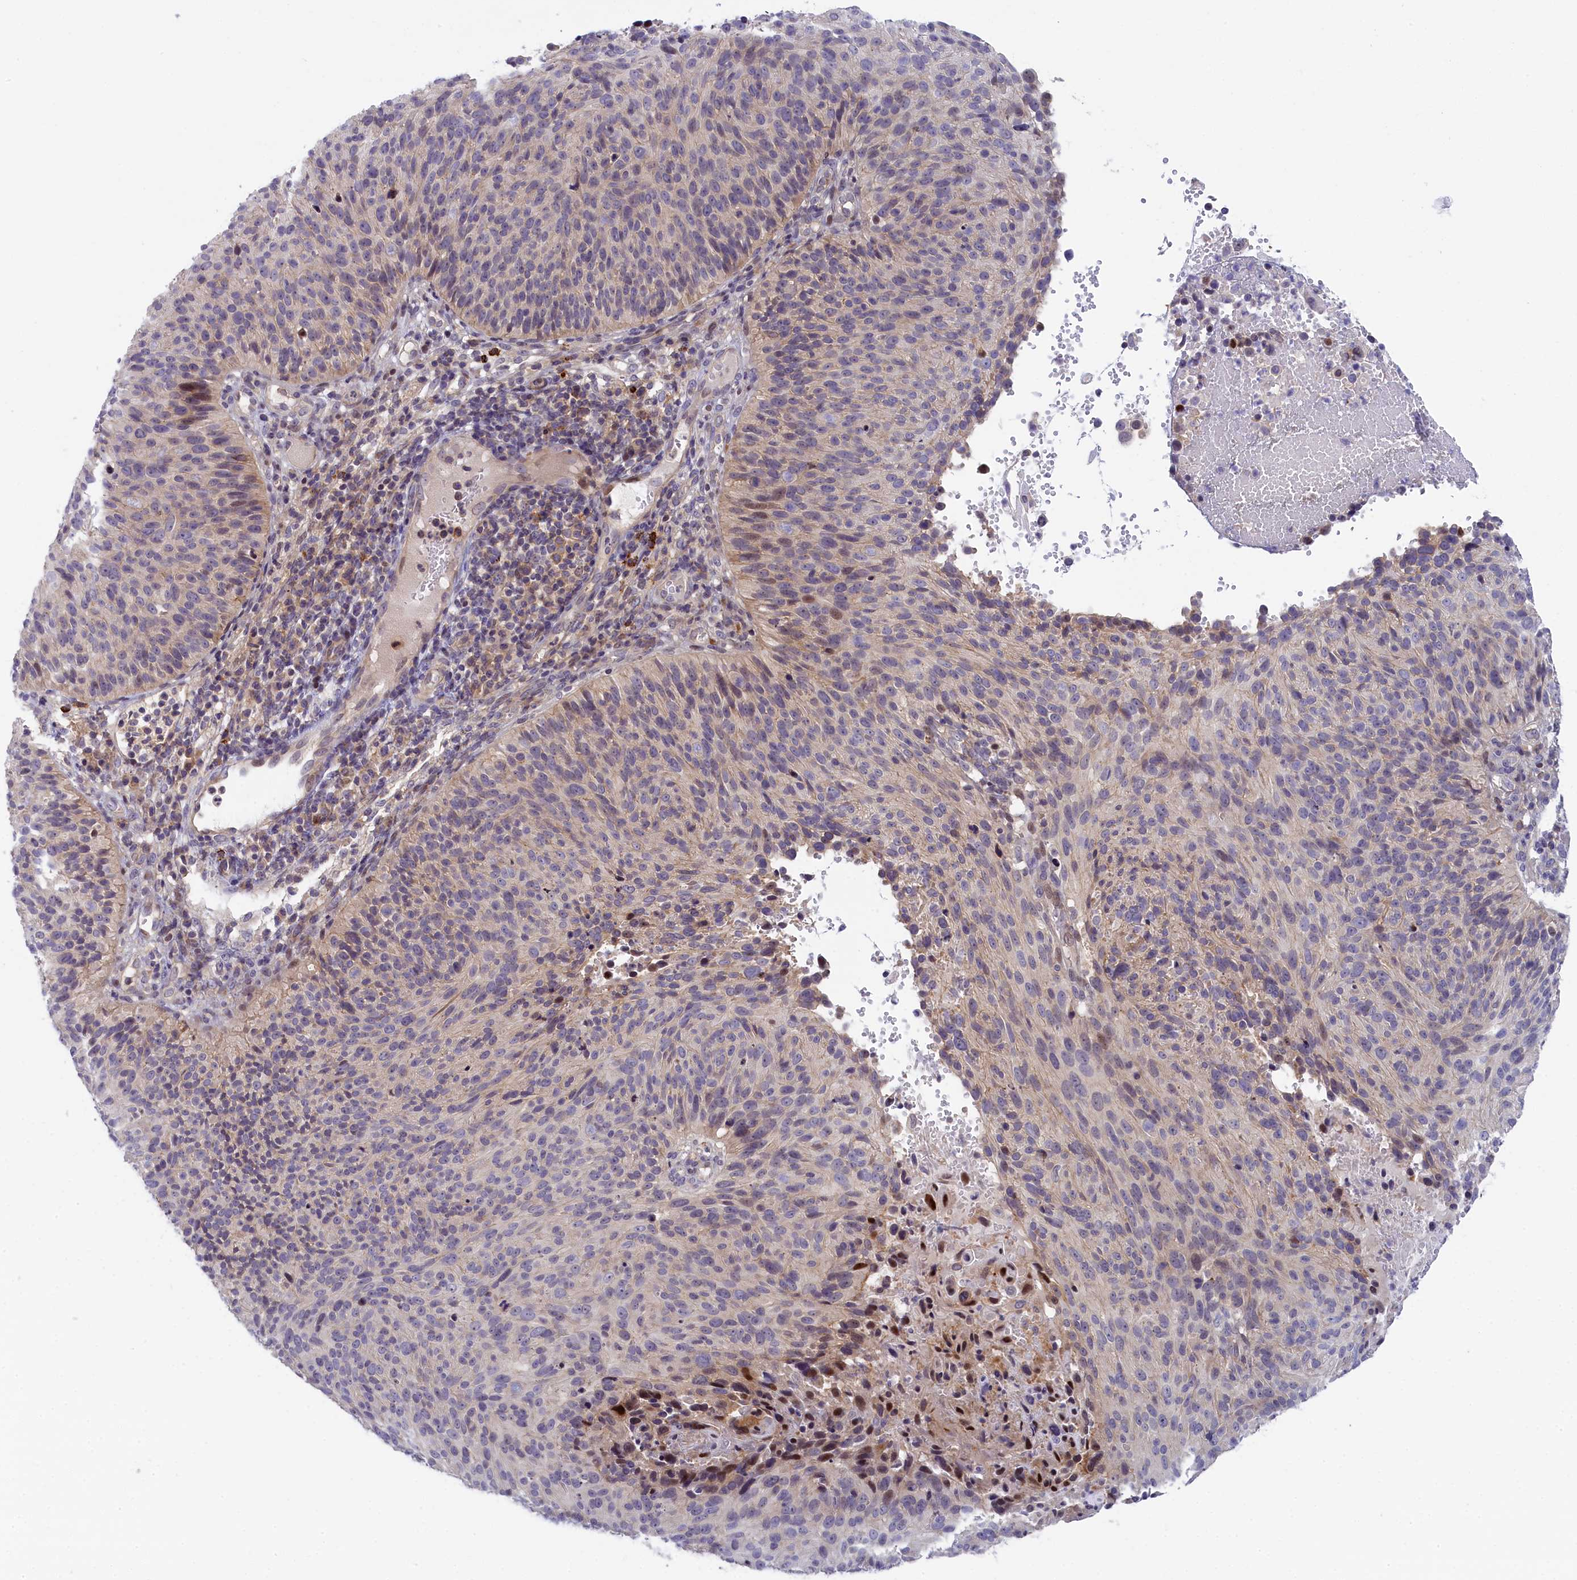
{"staining": {"intensity": "negative", "quantity": "none", "location": "none"}, "tissue": "cervical cancer", "cell_type": "Tumor cells", "image_type": "cancer", "snomed": [{"axis": "morphology", "description": "Squamous cell carcinoma, NOS"}, {"axis": "topography", "description": "Cervix"}], "caption": "Cervical squamous cell carcinoma was stained to show a protein in brown. There is no significant staining in tumor cells. (IHC, brightfield microscopy, high magnification).", "gene": "CCL23", "patient": {"sex": "female", "age": 74}}